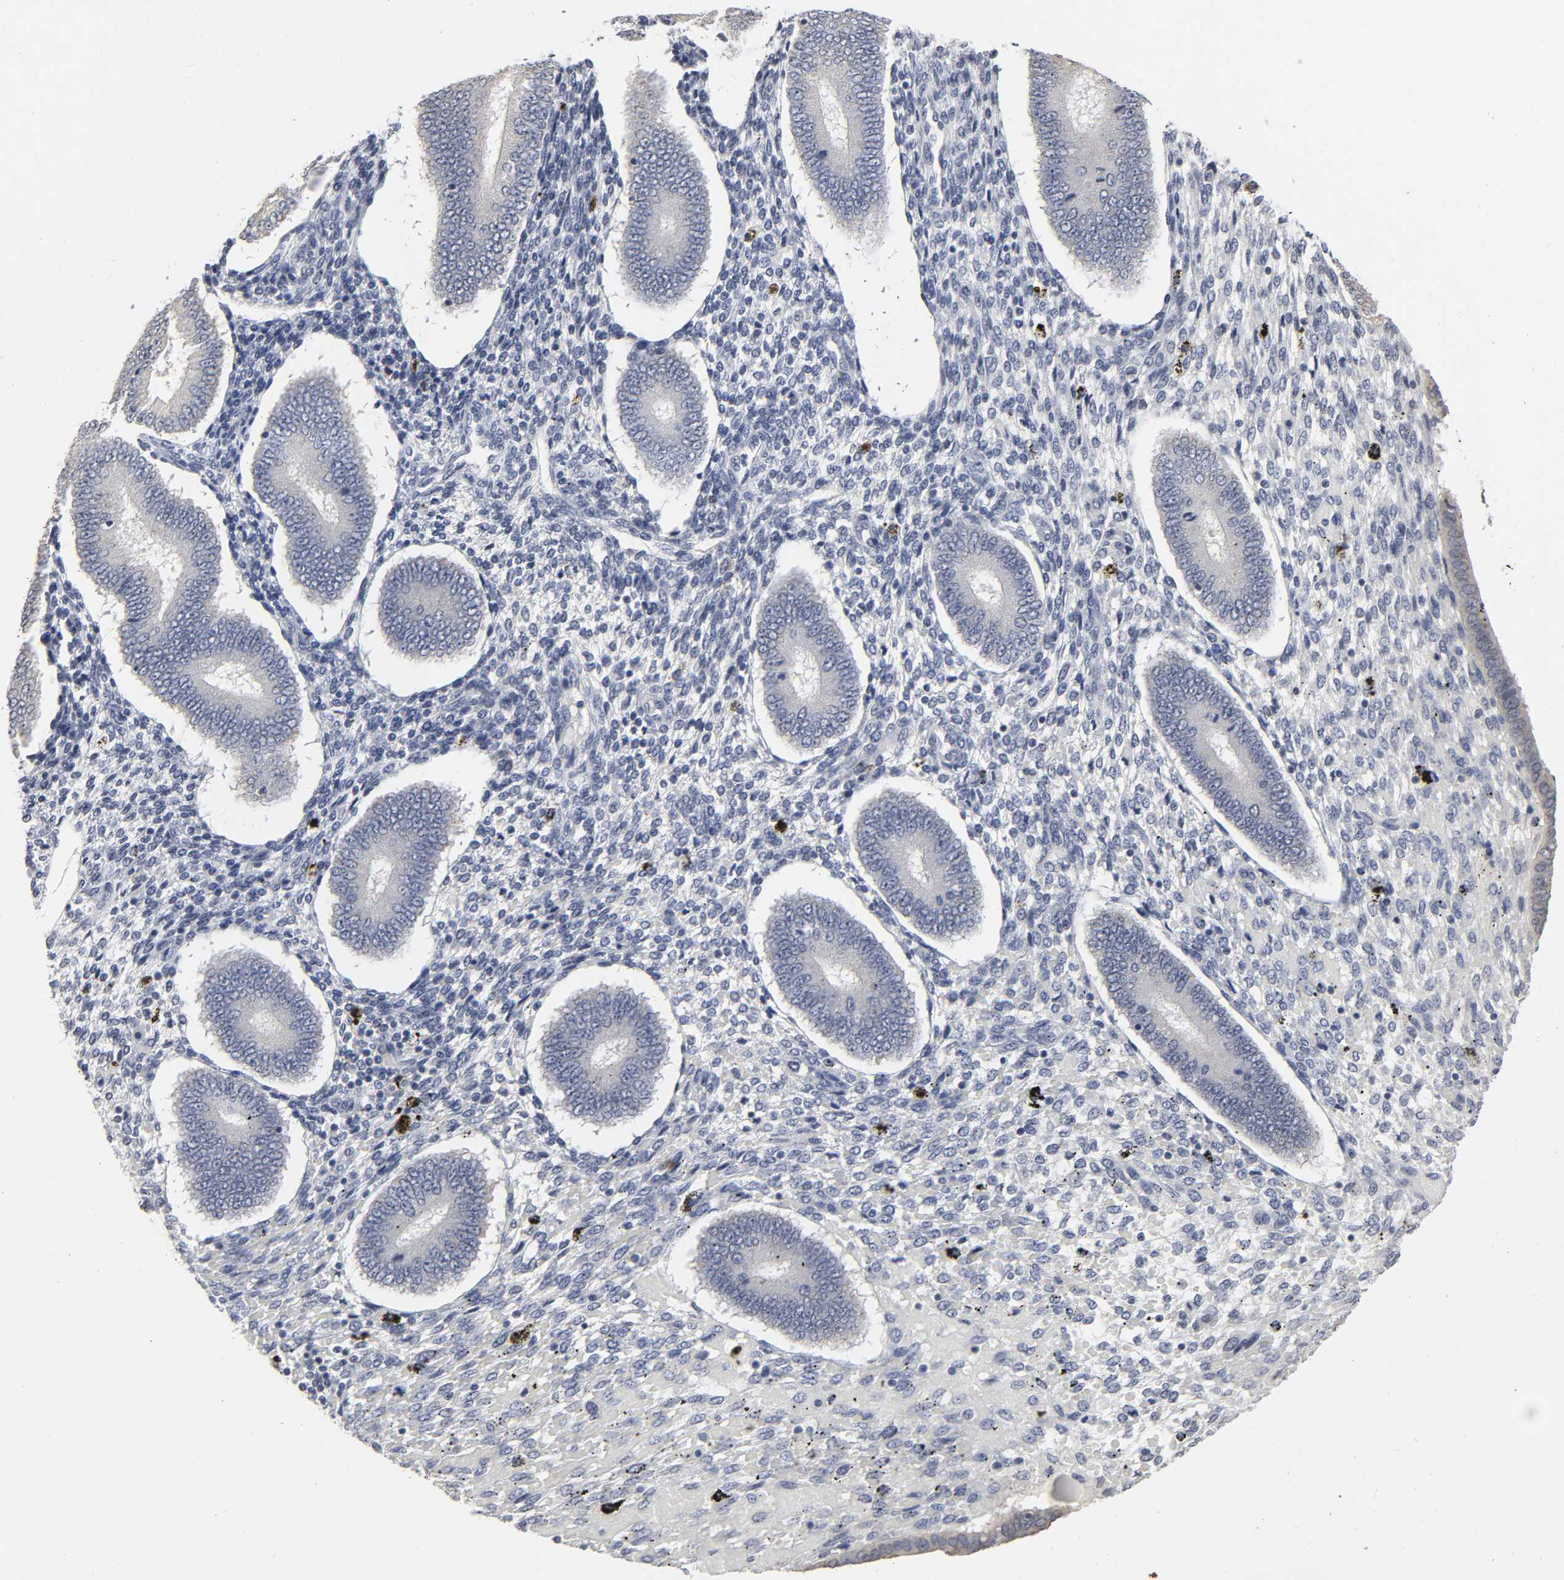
{"staining": {"intensity": "negative", "quantity": "none", "location": "none"}, "tissue": "endometrium", "cell_type": "Cells in endometrial stroma", "image_type": "normal", "snomed": [{"axis": "morphology", "description": "Normal tissue, NOS"}, {"axis": "topography", "description": "Endometrium"}], "caption": "The immunohistochemistry (IHC) photomicrograph has no significant positivity in cells in endometrial stroma of endometrium.", "gene": "TCAP", "patient": {"sex": "female", "age": 42}}